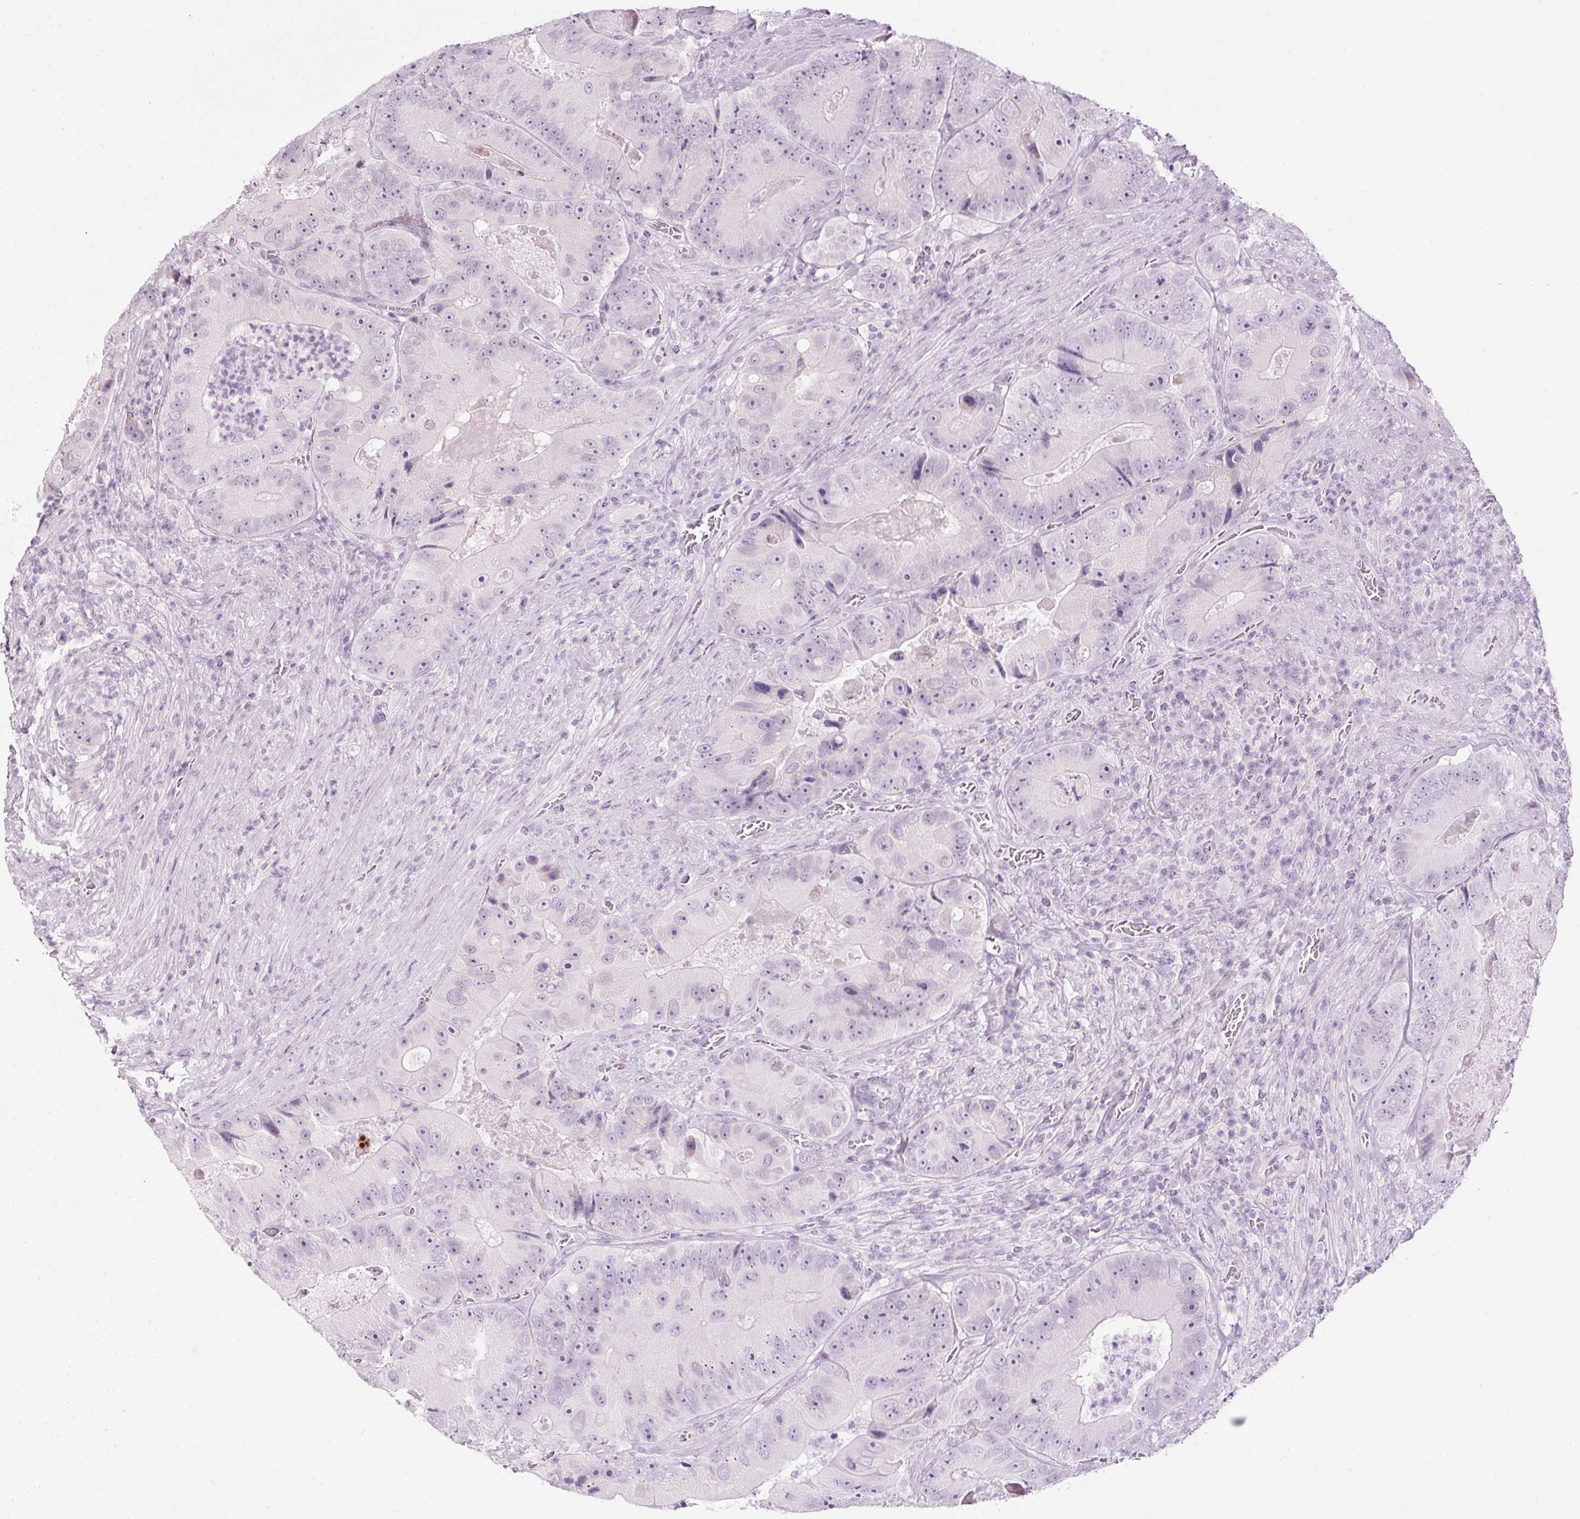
{"staining": {"intensity": "negative", "quantity": "none", "location": "none"}, "tissue": "colorectal cancer", "cell_type": "Tumor cells", "image_type": "cancer", "snomed": [{"axis": "morphology", "description": "Adenocarcinoma, NOS"}, {"axis": "topography", "description": "Colon"}], "caption": "Human colorectal adenocarcinoma stained for a protein using immunohistochemistry (IHC) displays no positivity in tumor cells.", "gene": "ANKRD20A1", "patient": {"sex": "female", "age": 86}}